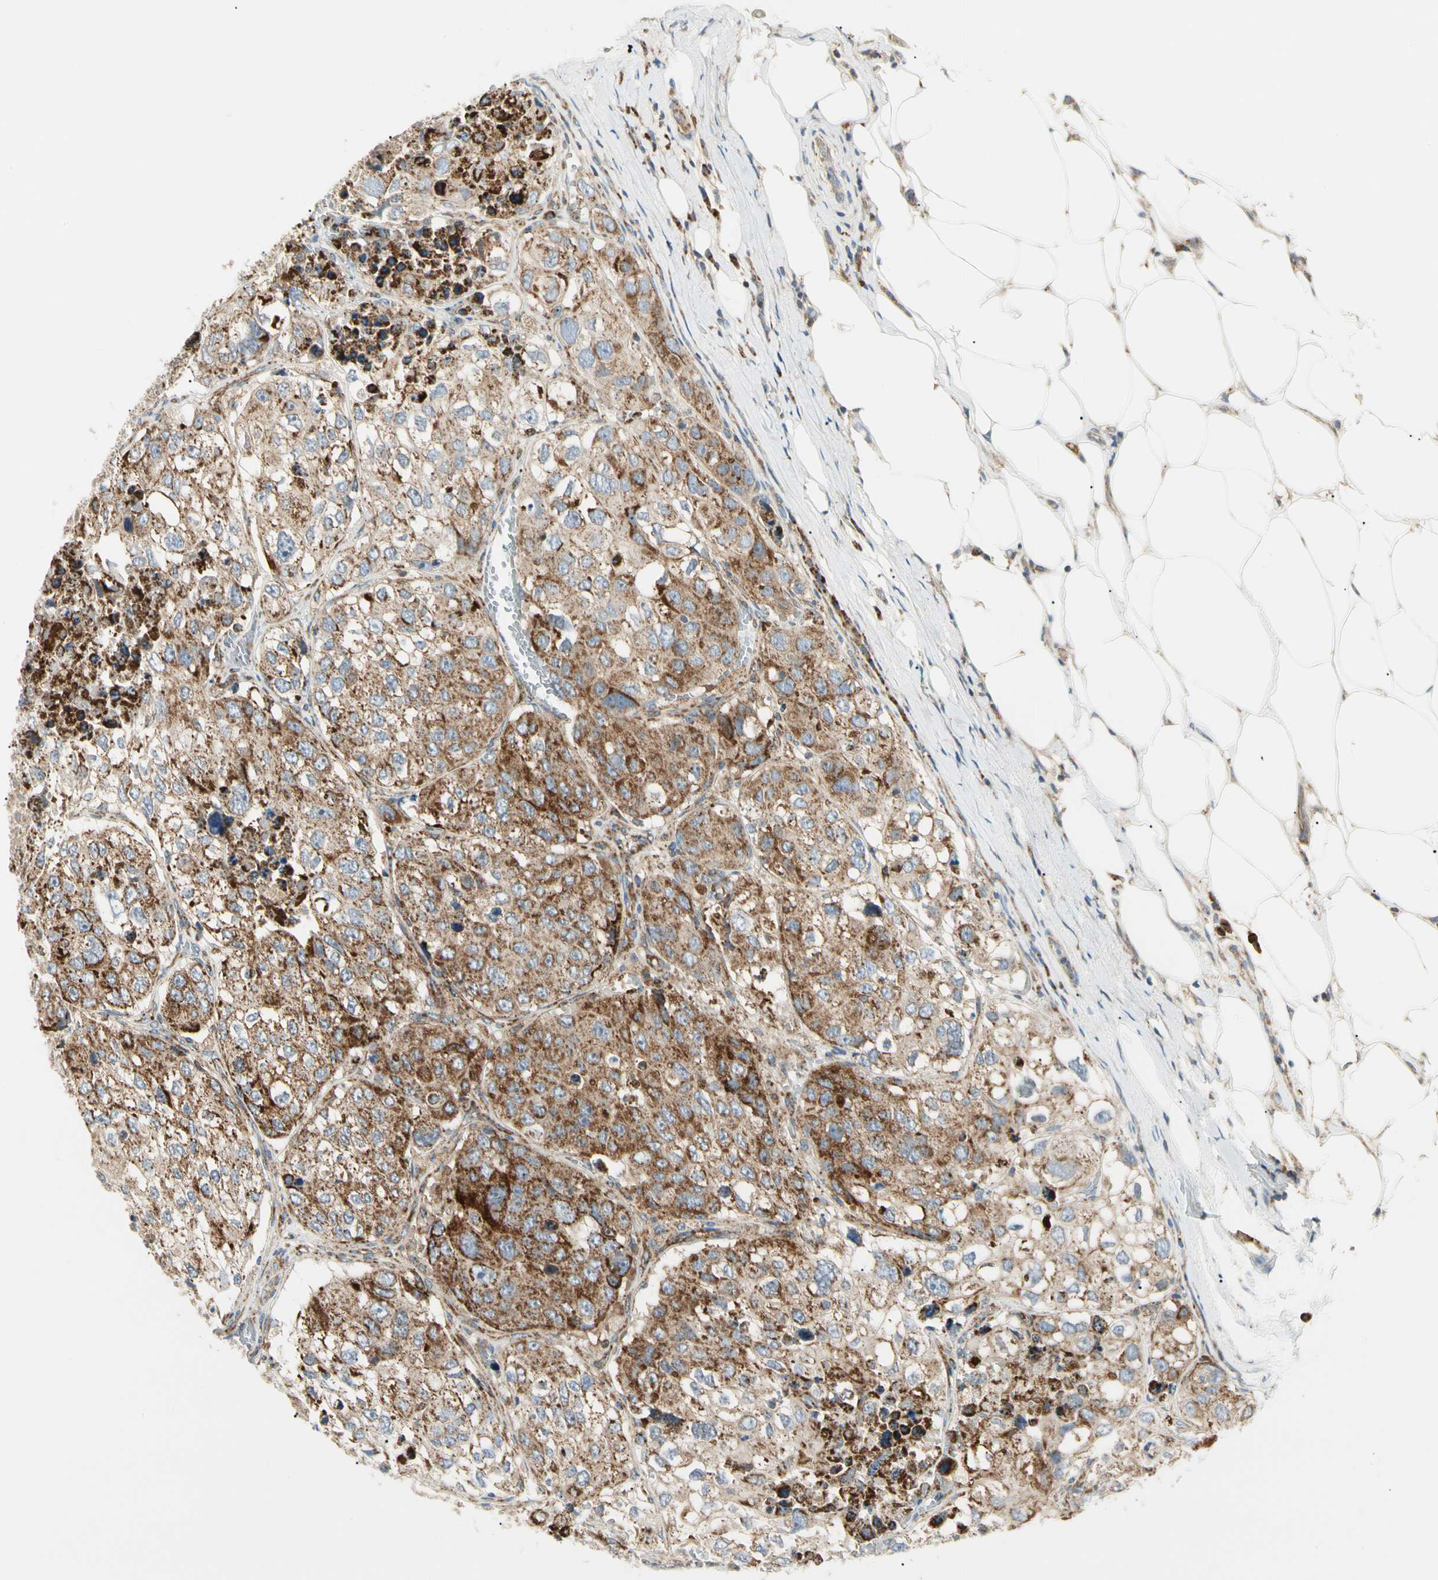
{"staining": {"intensity": "strong", "quantity": ">75%", "location": "cytoplasmic/membranous"}, "tissue": "urothelial cancer", "cell_type": "Tumor cells", "image_type": "cancer", "snomed": [{"axis": "morphology", "description": "Urothelial carcinoma, High grade"}, {"axis": "topography", "description": "Lymph node"}, {"axis": "topography", "description": "Urinary bladder"}], "caption": "Human urothelial carcinoma (high-grade) stained for a protein (brown) exhibits strong cytoplasmic/membranous positive expression in approximately >75% of tumor cells.", "gene": "TBC1D10A", "patient": {"sex": "male", "age": 51}}